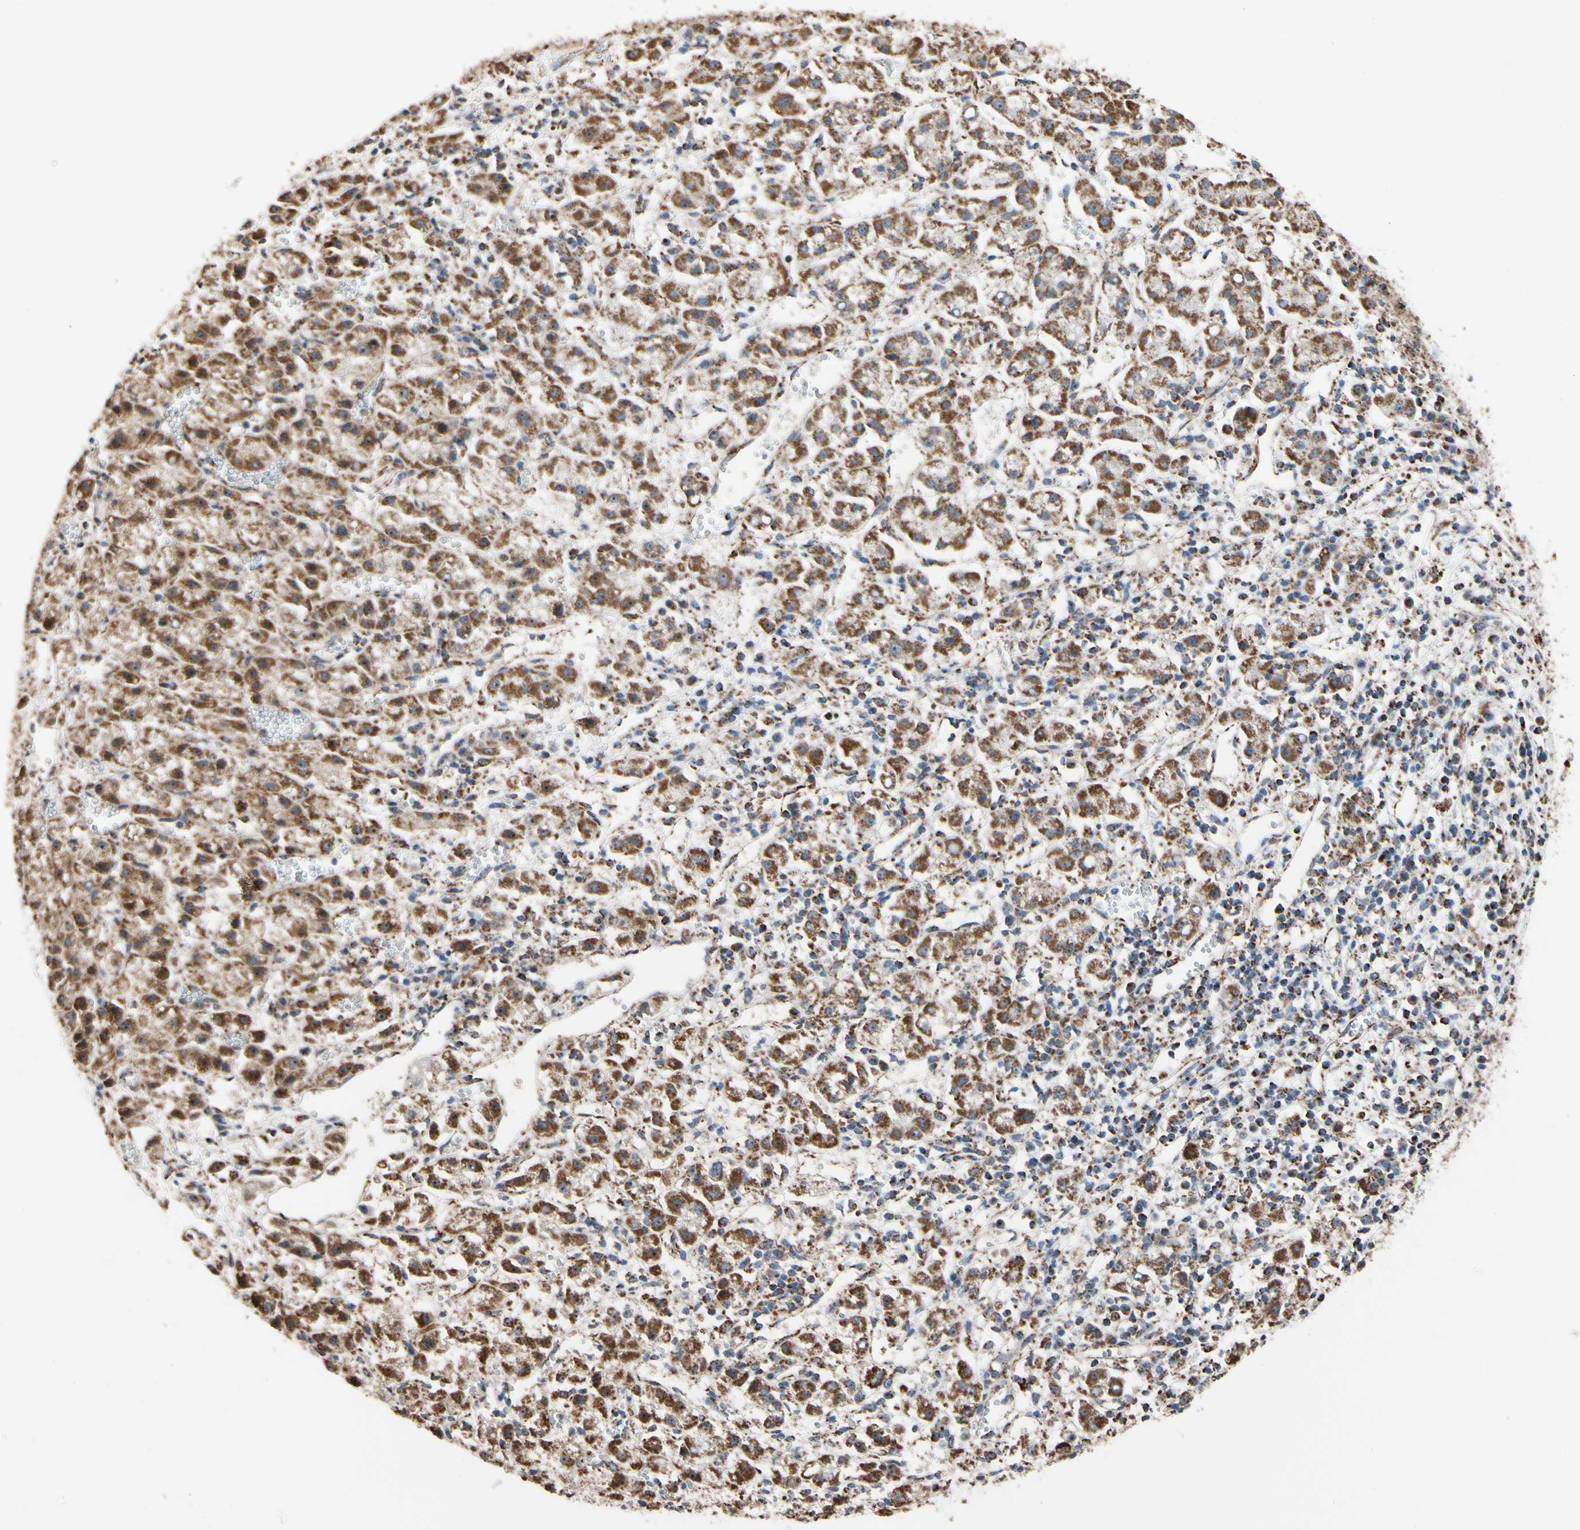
{"staining": {"intensity": "strong", "quantity": ">75%", "location": "cytoplasmic/membranous,nuclear"}, "tissue": "liver cancer", "cell_type": "Tumor cells", "image_type": "cancer", "snomed": [{"axis": "morphology", "description": "Carcinoma, Hepatocellular, NOS"}, {"axis": "topography", "description": "Liver"}], "caption": "Protein analysis of hepatocellular carcinoma (liver) tissue reveals strong cytoplasmic/membranous and nuclear positivity in approximately >75% of tumor cells.", "gene": "FAM110B", "patient": {"sex": "female", "age": 58}}